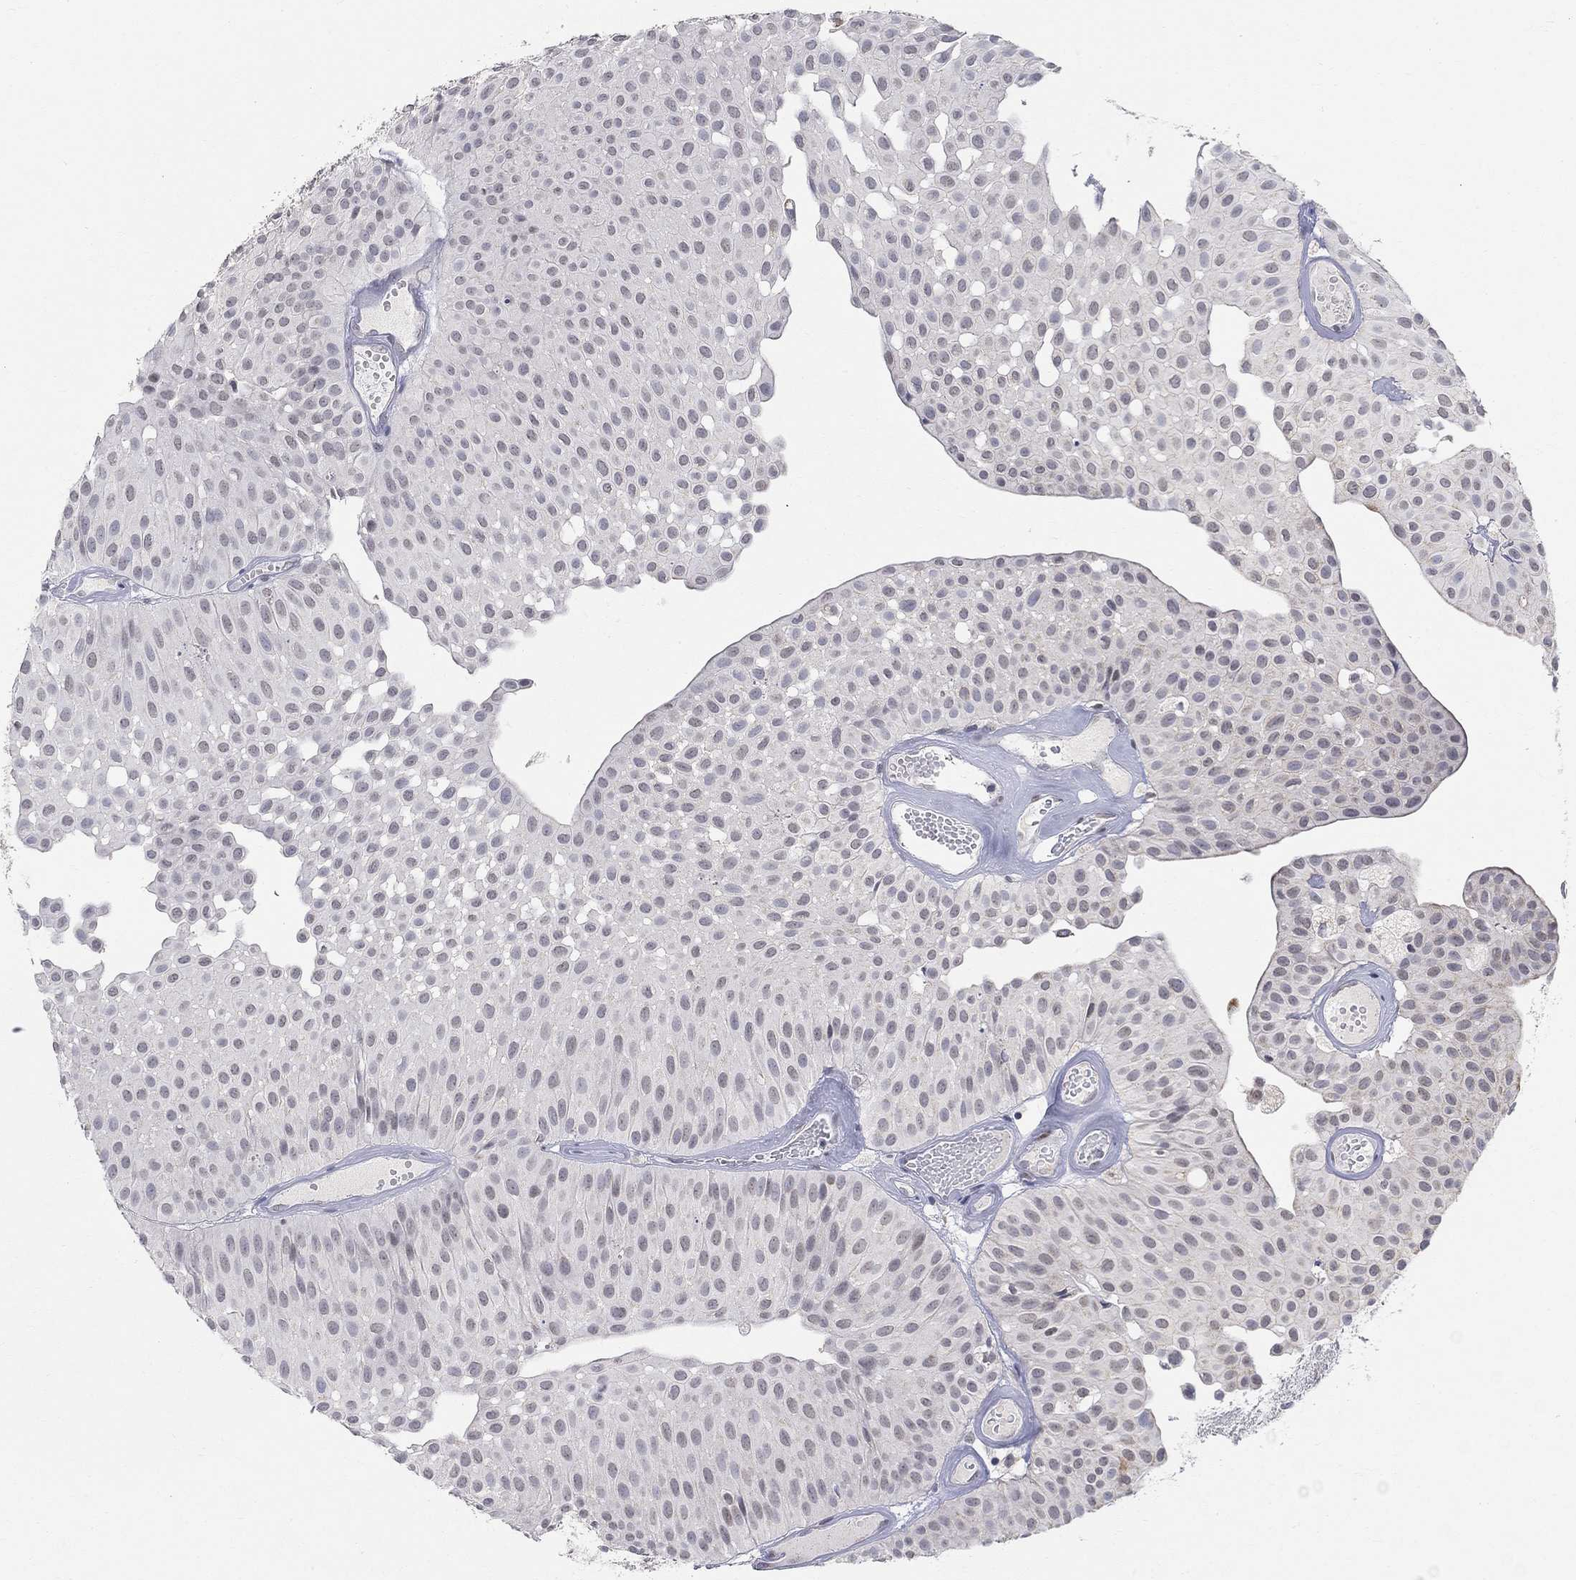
{"staining": {"intensity": "negative", "quantity": "none", "location": "none"}, "tissue": "urothelial cancer", "cell_type": "Tumor cells", "image_type": "cancer", "snomed": [{"axis": "morphology", "description": "Urothelial carcinoma, Low grade"}, {"axis": "topography", "description": "Urinary bladder"}], "caption": "High power microscopy photomicrograph of an immunohistochemistry histopathology image of urothelial cancer, revealing no significant staining in tumor cells.", "gene": "KLF12", "patient": {"sex": "male", "age": 64}}